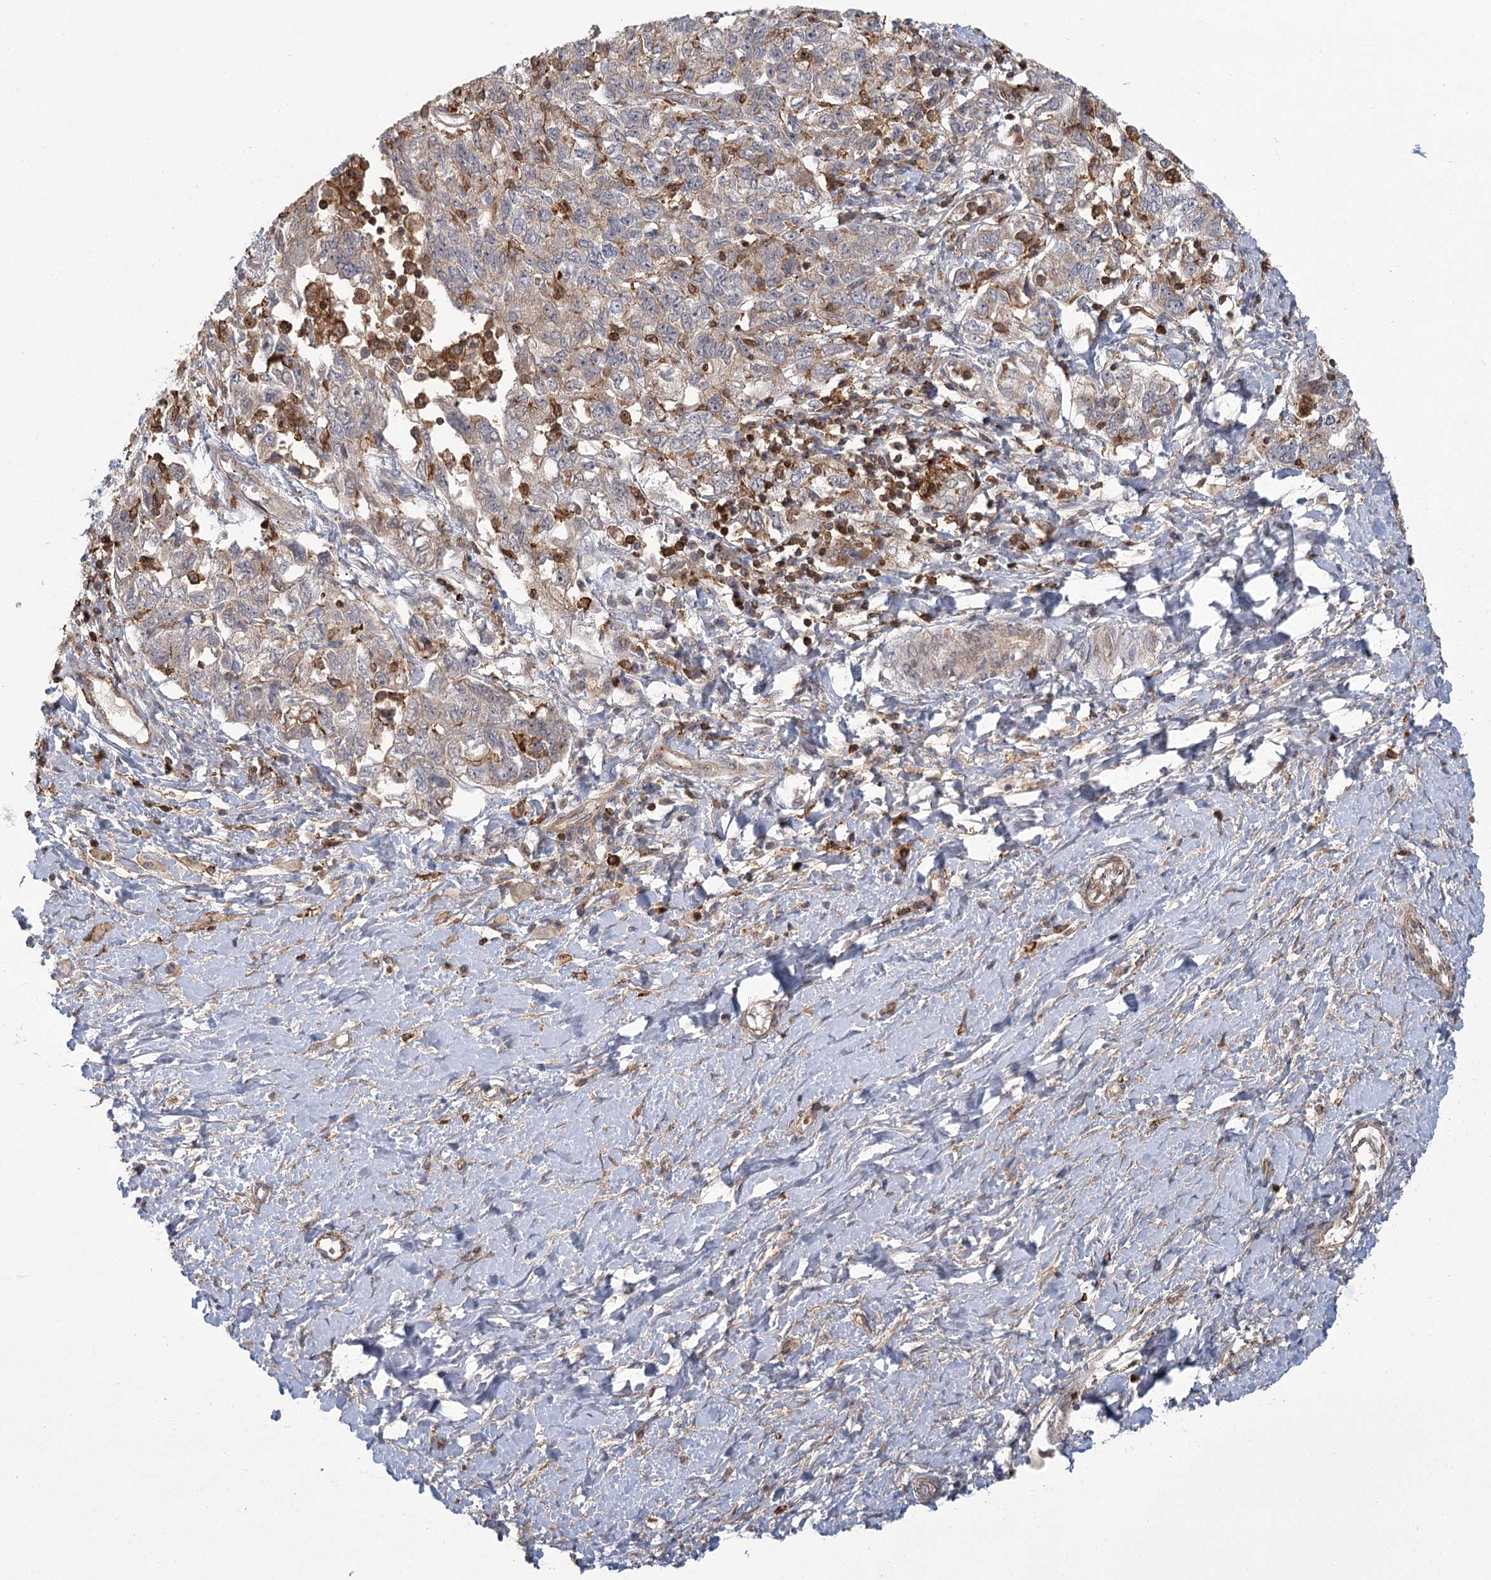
{"staining": {"intensity": "weak", "quantity": "<25%", "location": "cytoplasmic/membranous"}, "tissue": "ovarian cancer", "cell_type": "Tumor cells", "image_type": "cancer", "snomed": [{"axis": "morphology", "description": "Carcinoma, NOS"}, {"axis": "morphology", "description": "Cystadenocarcinoma, serous, NOS"}, {"axis": "topography", "description": "Ovary"}], "caption": "Tumor cells show no significant staining in ovarian cancer (serous cystadenocarcinoma). Brightfield microscopy of IHC stained with DAB (3,3'-diaminobenzidine) (brown) and hematoxylin (blue), captured at high magnification.", "gene": "MEPE", "patient": {"sex": "female", "age": 69}}